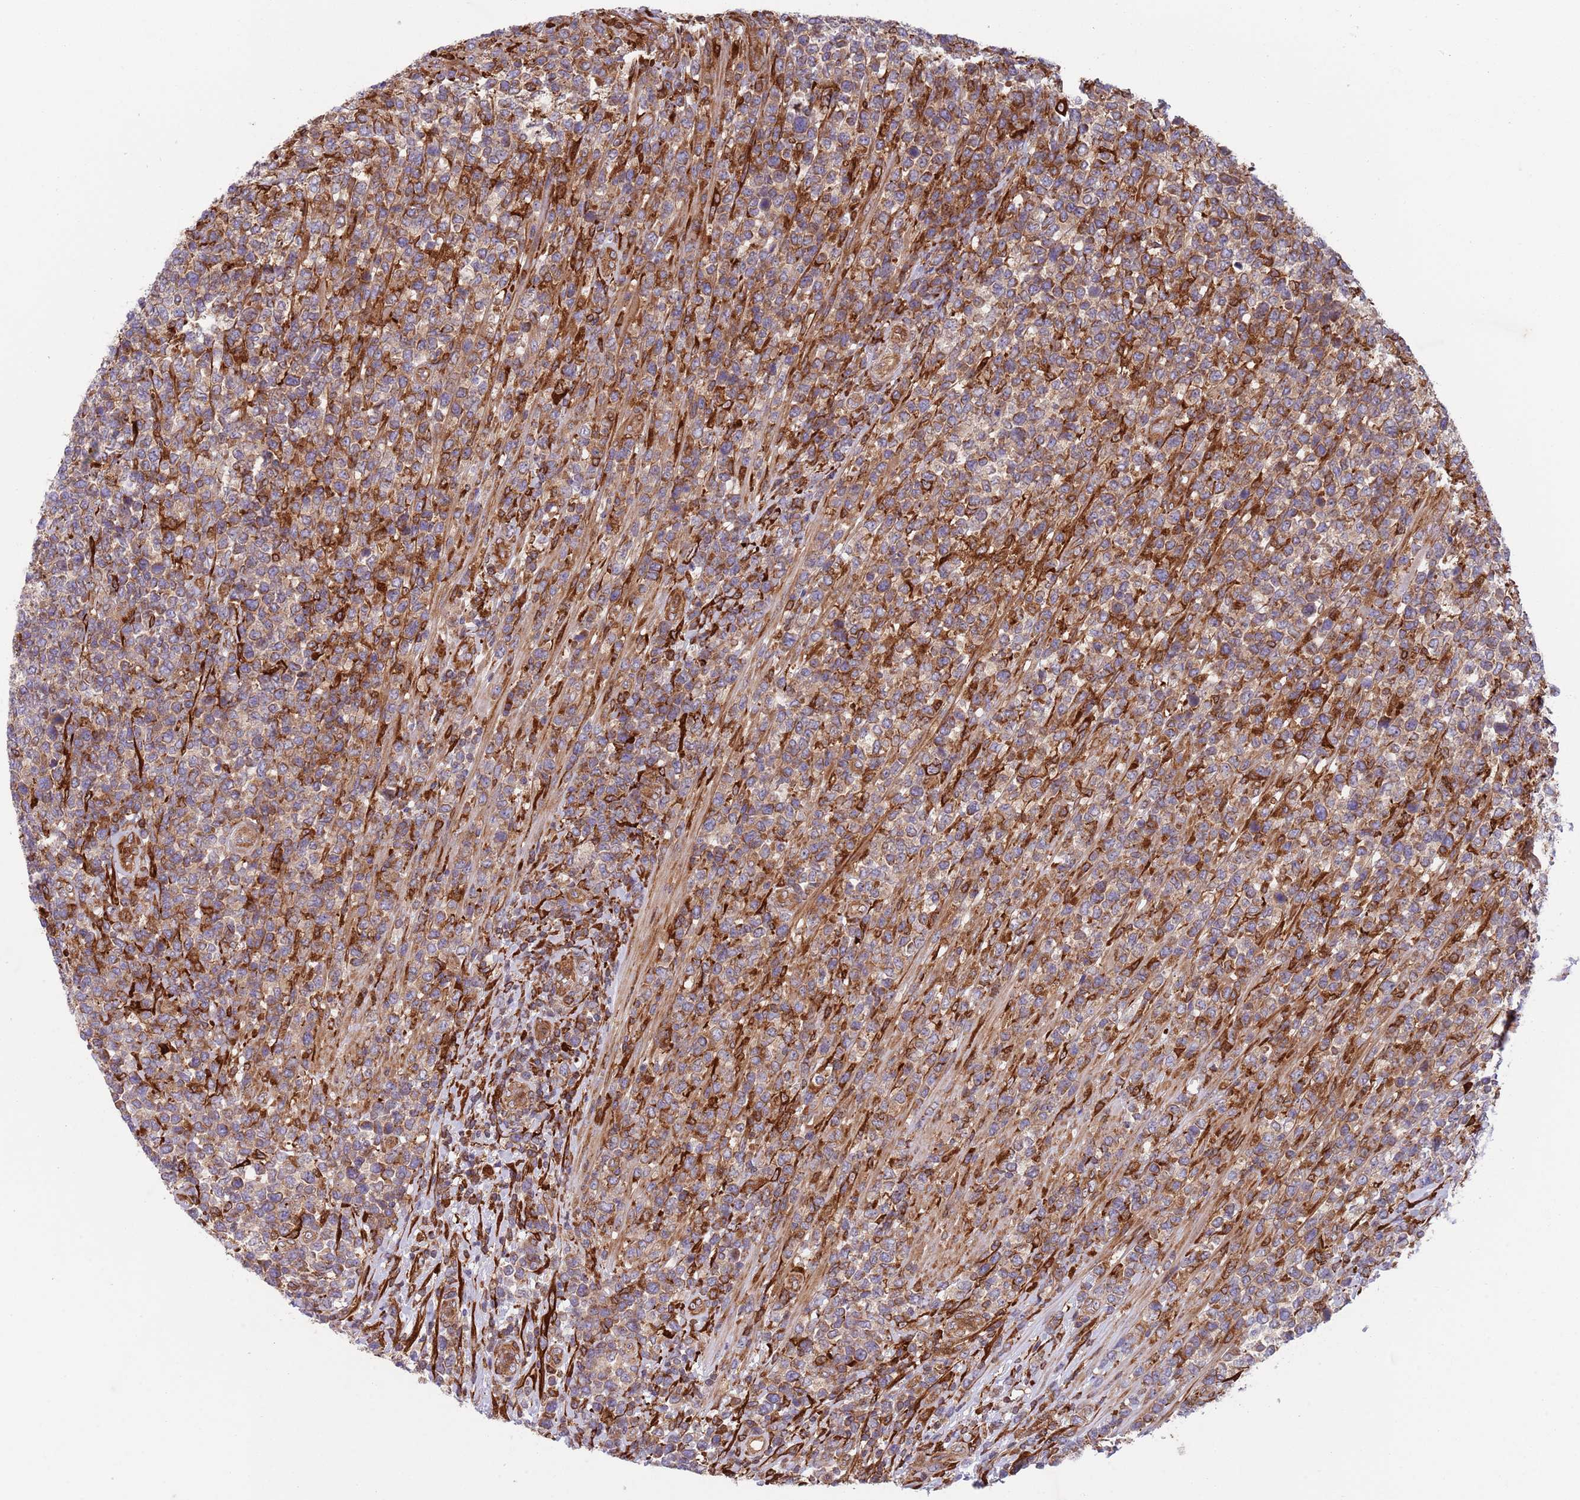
{"staining": {"intensity": "moderate", "quantity": ">75%", "location": "cytoplasmic/membranous"}, "tissue": "lymphoma", "cell_type": "Tumor cells", "image_type": "cancer", "snomed": [{"axis": "morphology", "description": "Malignant lymphoma, non-Hodgkin's type, High grade"}, {"axis": "topography", "description": "Soft tissue"}], "caption": "A micrograph of human malignant lymphoma, non-Hodgkin's type (high-grade) stained for a protein demonstrates moderate cytoplasmic/membranous brown staining in tumor cells.", "gene": "ZMYM5", "patient": {"sex": "female", "age": 56}}